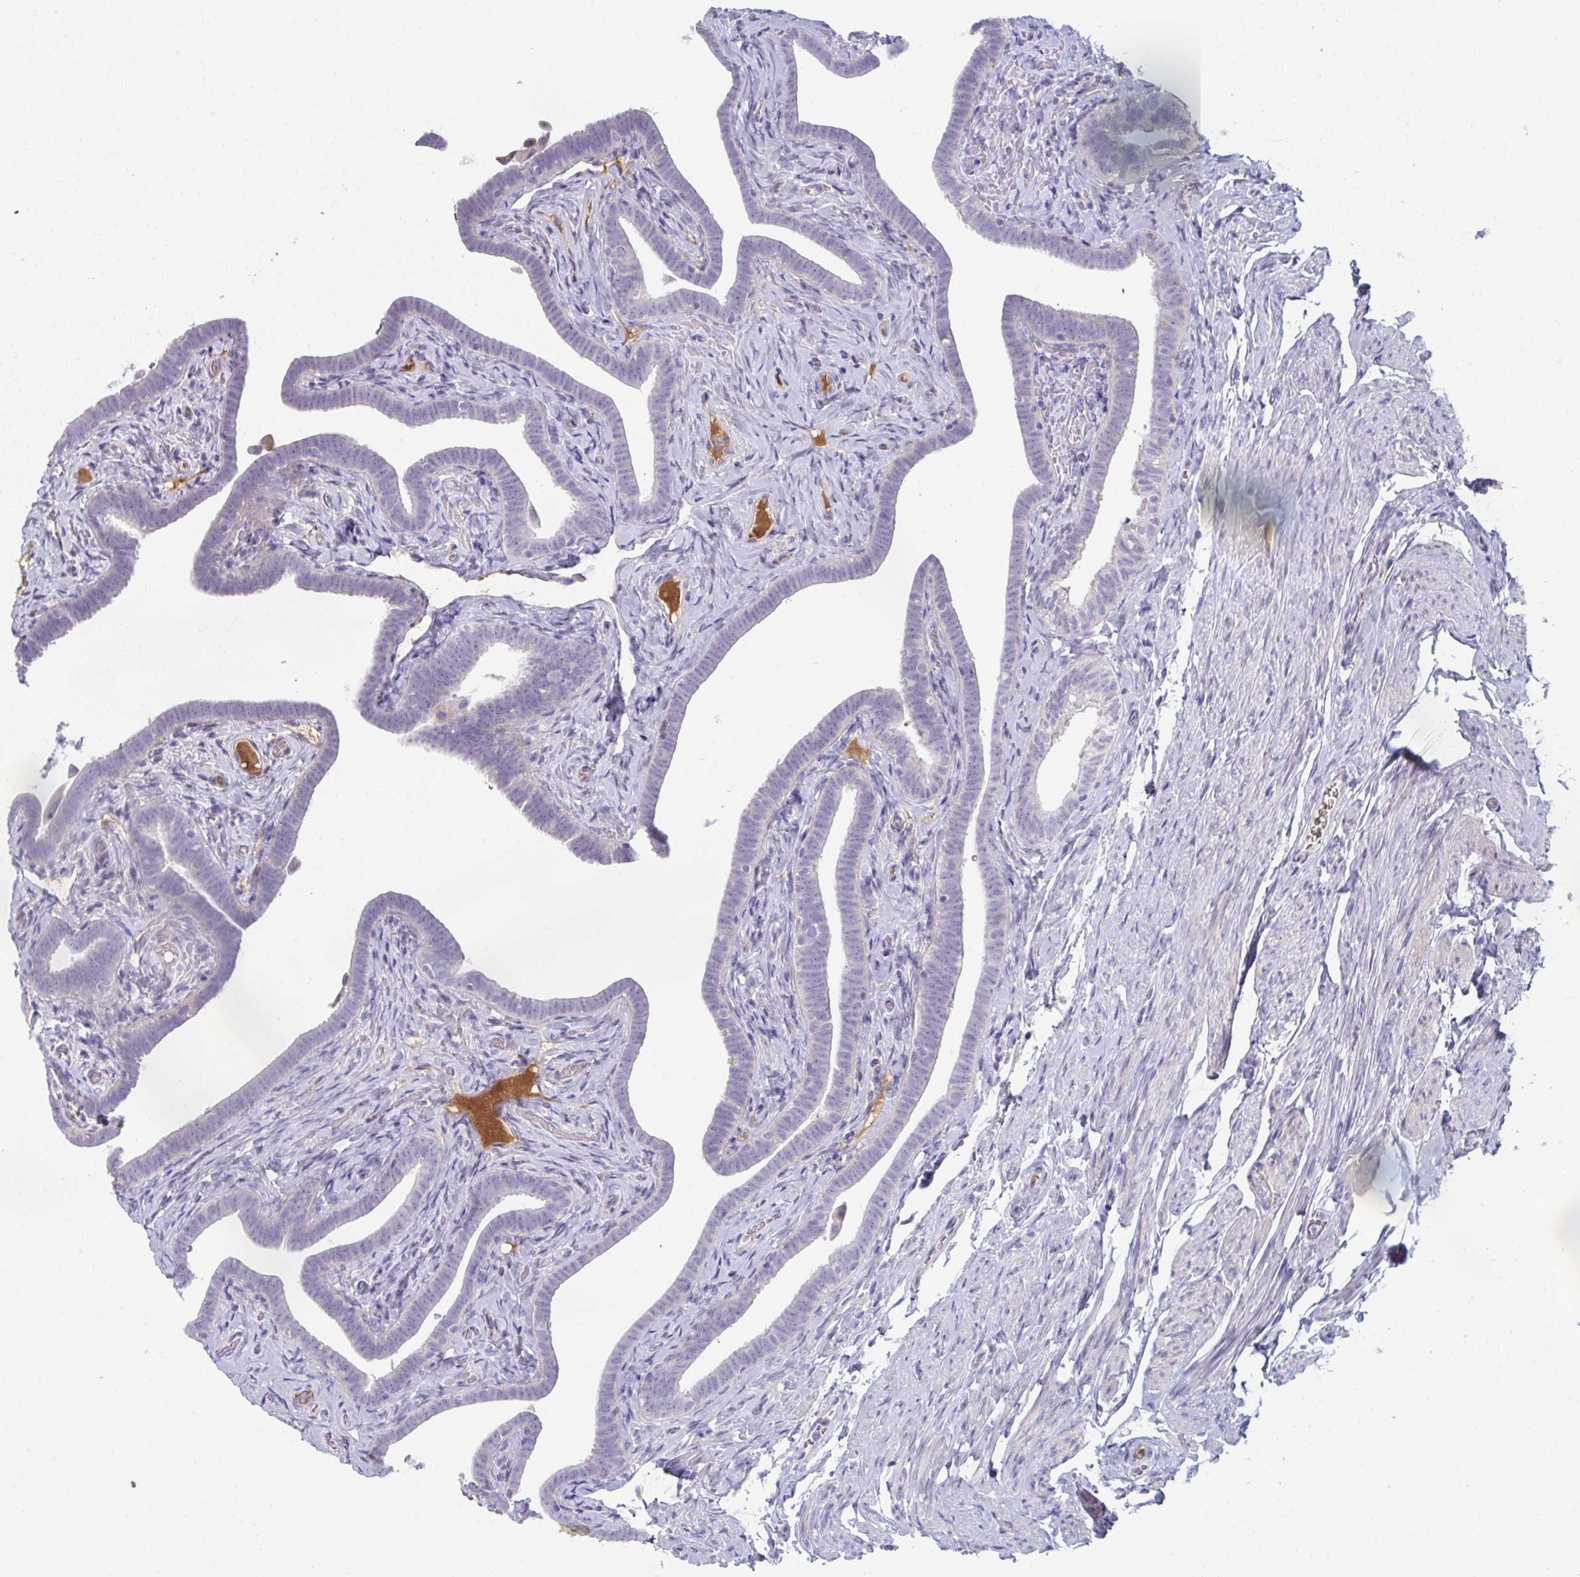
{"staining": {"intensity": "negative", "quantity": "none", "location": "none"}, "tissue": "fallopian tube", "cell_type": "Glandular cells", "image_type": "normal", "snomed": [{"axis": "morphology", "description": "Normal tissue, NOS"}, {"axis": "topography", "description": "Fallopian tube"}], "caption": "DAB (3,3'-diaminobenzidine) immunohistochemical staining of normal human fallopian tube demonstrates no significant positivity in glandular cells.", "gene": "HGFAC", "patient": {"sex": "female", "age": 69}}